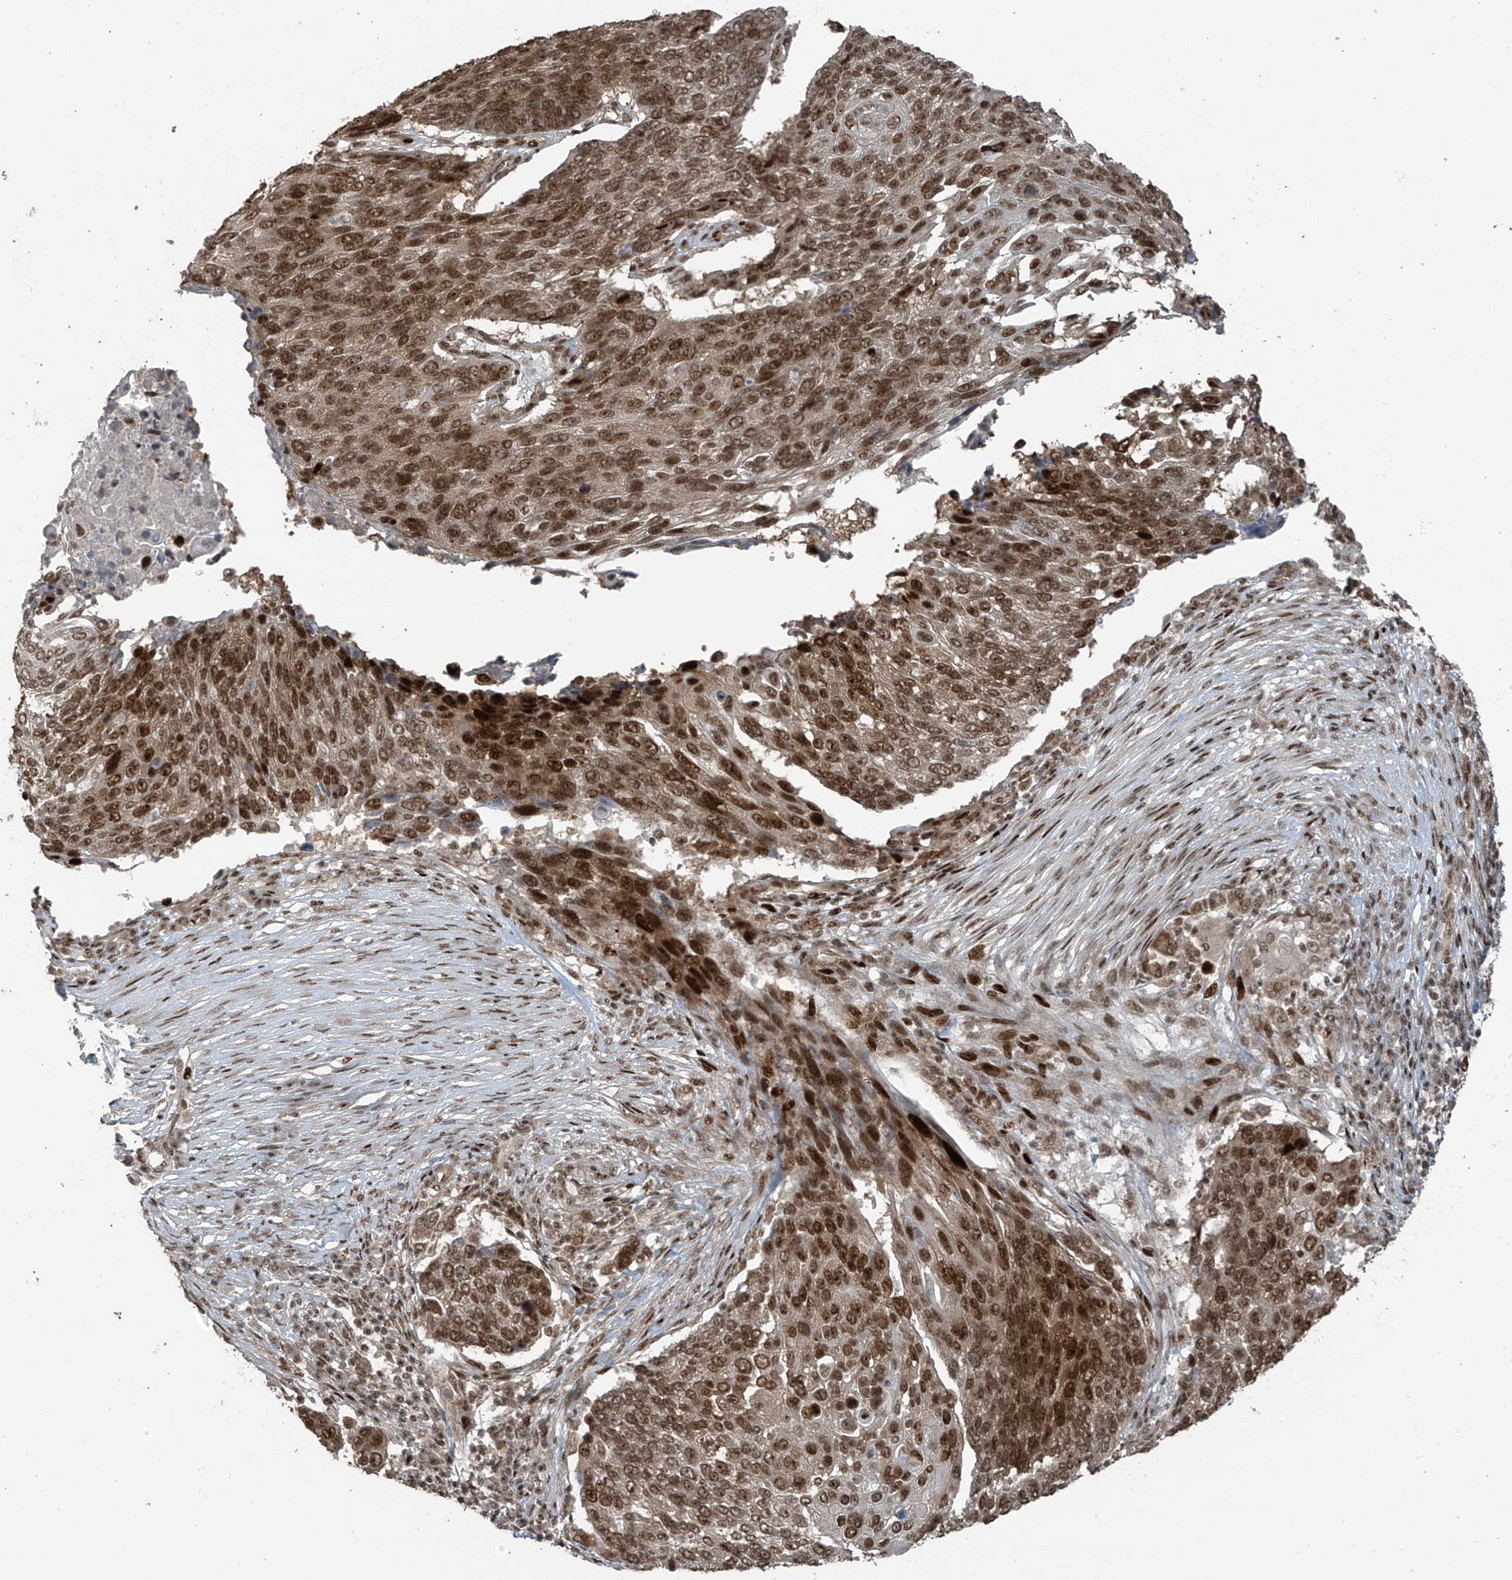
{"staining": {"intensity": "moderate", "quantity": ">75%", "location": "nuclear"}, "tissue": "lung cancer", "cell_type": "Tumor cells", "image_type": "cancer", "snomed": [{"axis": "morphology", "description": "Squamous cell carcinoma, NOS"}, {"axis": "topography", "description": "Lung"}], "caption": "There is medium levels of moderate nuclear staining in tumor cells of lung cancer, as demonstrated by immunohistochemical staining (brown color).", "gene": "PCNP", "patient": {"sex": "male", "age": 66}}